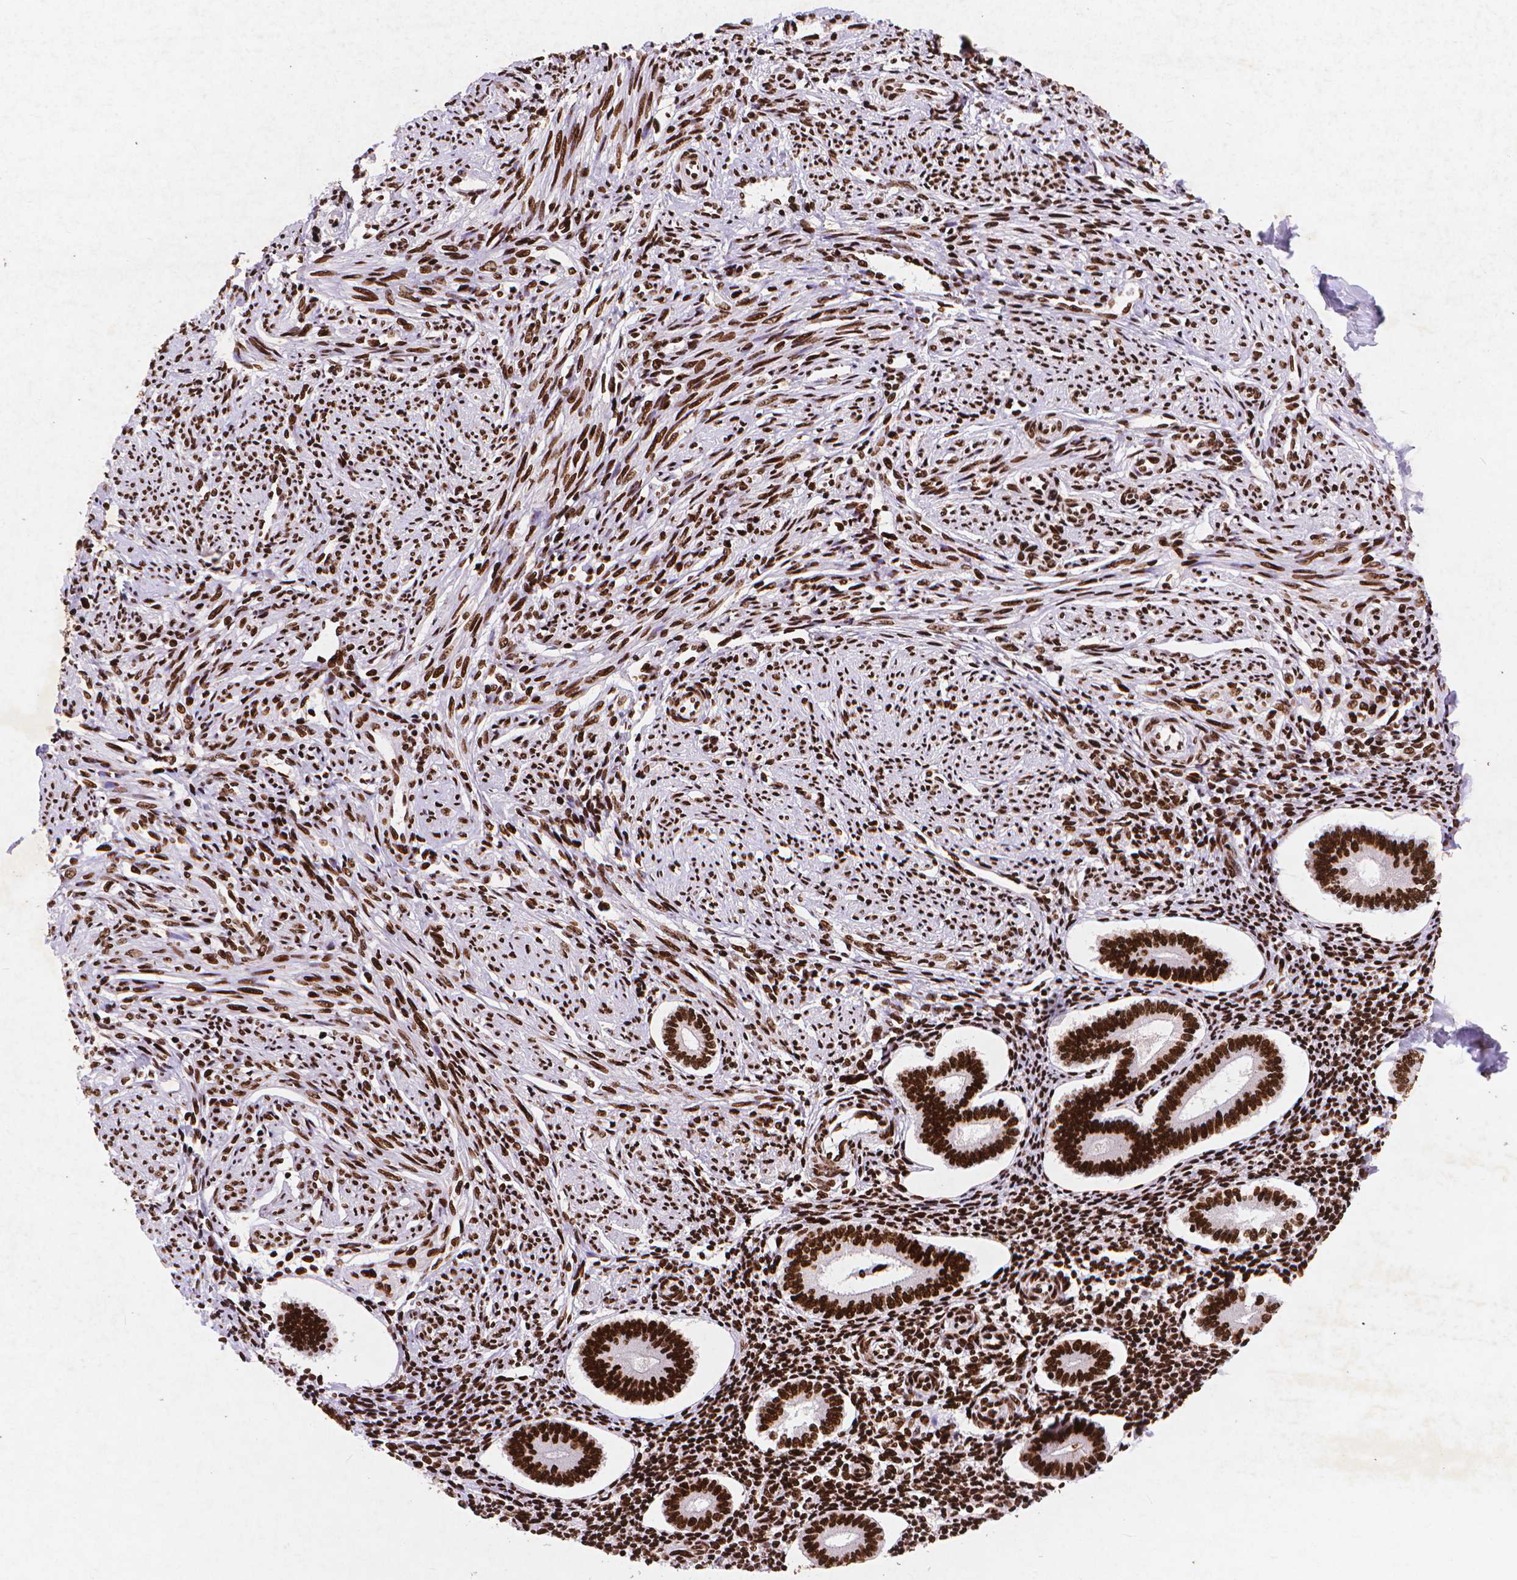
{"staining": {"intensity": "strong", "quantity": ">75%", "location": "nuclear"}, "tissue": "endometrium", "cell_type": "Cells in endometrial stroma", "image_type": "normal", "snomed": [{"axis": "morphology", "description": "Normal tissue, NOS"}, {"axis": "topography", "description": "Endometrium"}], "caption": "Cells in endometrial stroma exhibit high levels of strong nuclear expression in approximately >75% of cells in benign human endometrium. (DAB (3,3'-diaminobenzidine) IHC with brightfield microscopy, high magnification).", "gene": "CITED2", "patient": {"sex": "female", "age": 40}}